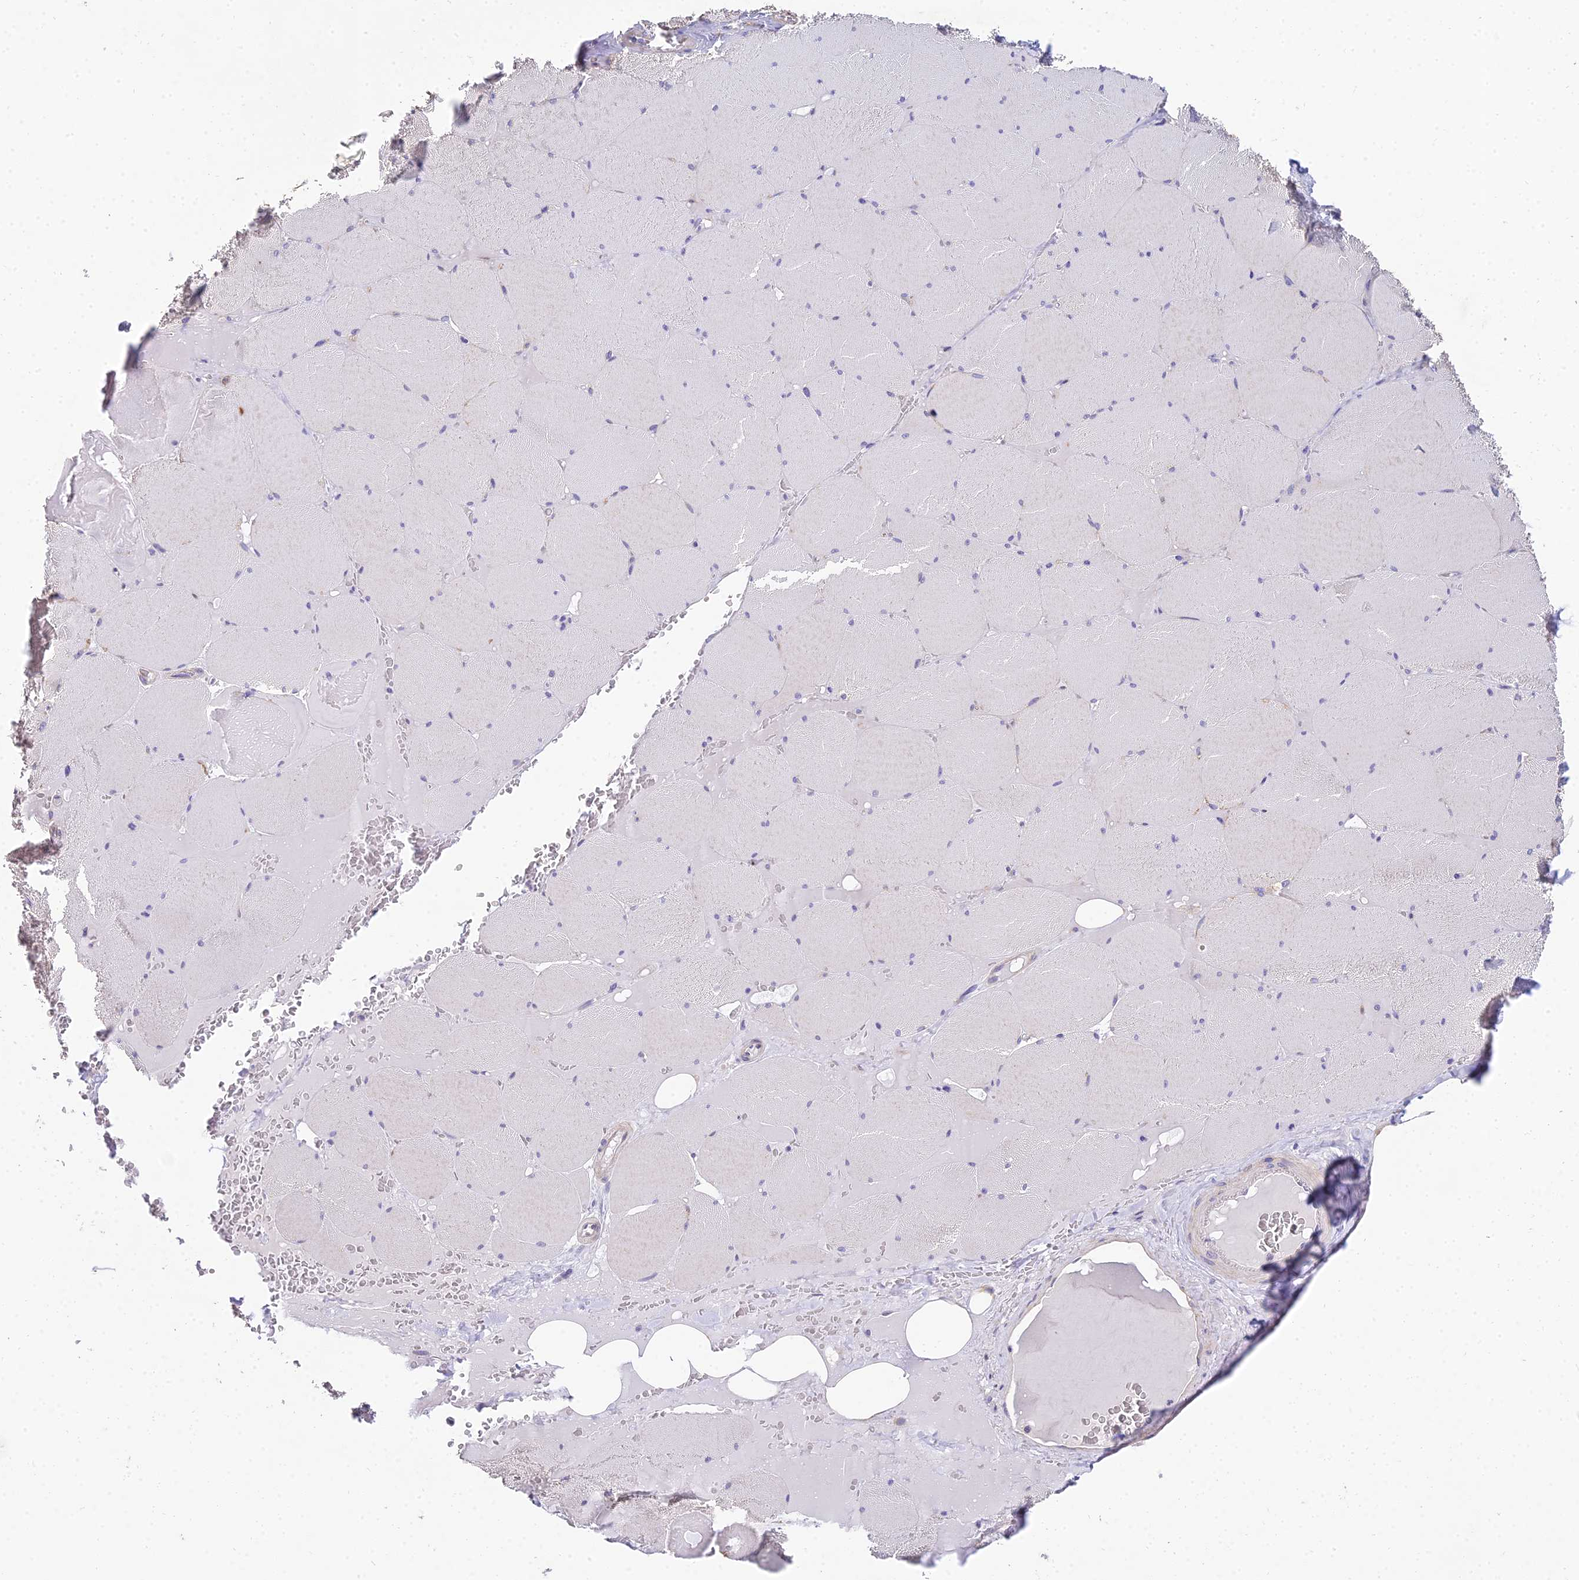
{"staining": {"intensity": "weak", "quantity": "<25%", "location": "cytoplasmic/membranous"}, "tissue": "skeletal muscle", "cell_type": "Myocytes", "image_type": "normal", "snomed": [{"axis": "morphology", "description": "Normal tissue, NOS"}, {"axis": "topography", "description": "Skeletal muscle"}, {"axis": "topography", "description": "Head-Neck"}], "caption": "The image demonstrates no staining of myocytes in benign skeletal muscle. (DAB immunohistochemistry visualized using brightfield microscopy, high magnification).", "gene": "ARL8A", "patient": {"sex": "male", "age": 66}}